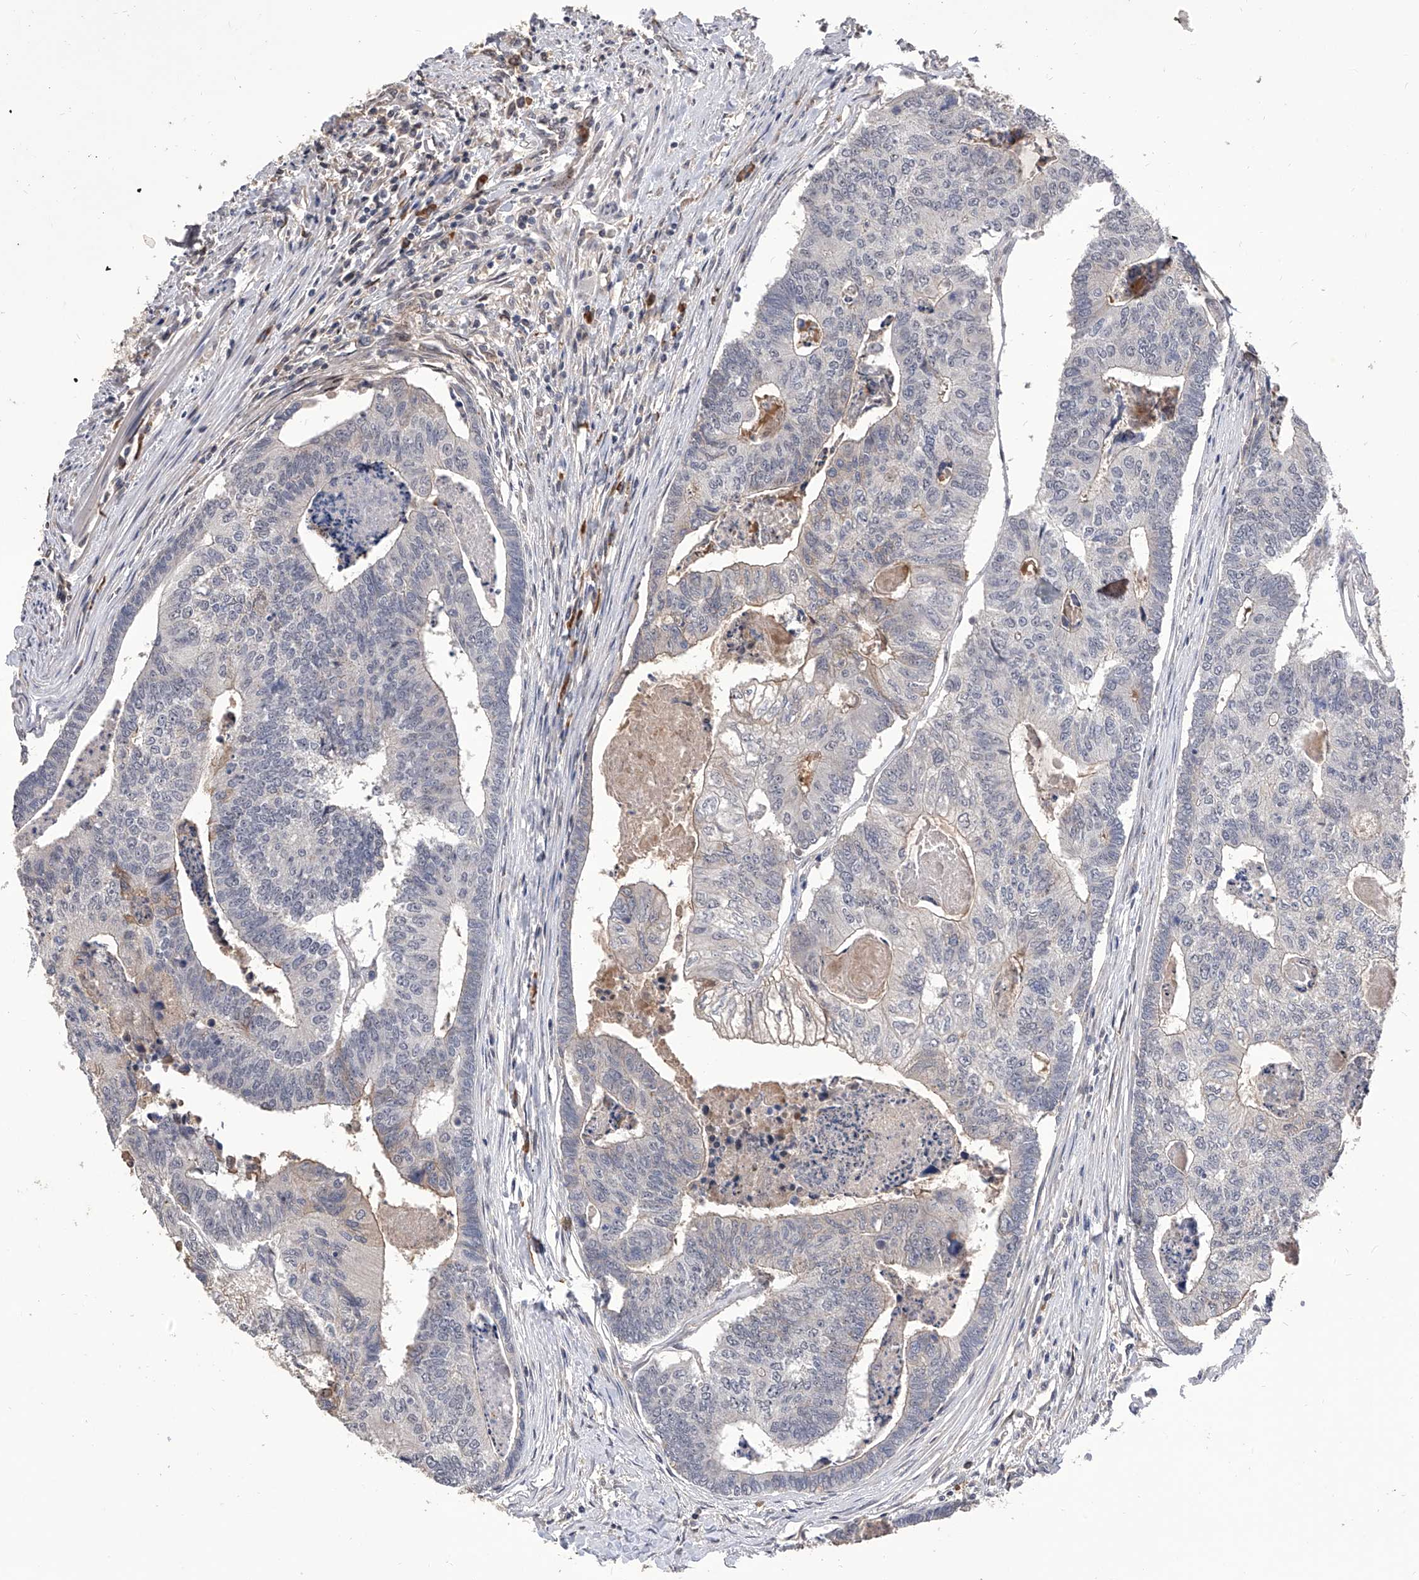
{"staining": {"intensity": "negative", "quantity": "none", "location": "none"}, "tissue": "colorectal cancer", "cell_type": "Tumor cells", "image_type": "cancer", "snomed": [{"axis": "morphology", "description": "Adenocarcinoma, NOS"}, {"axis": "topography", "description": "Colon"}], "caption": "This is an immunohistochemistry (IHC) image of adenocarcinoma (colorectal). There is no positivity in tumor cells.", "gene": "CFAP410", "patient": {"sex": "female", "age": 67}}